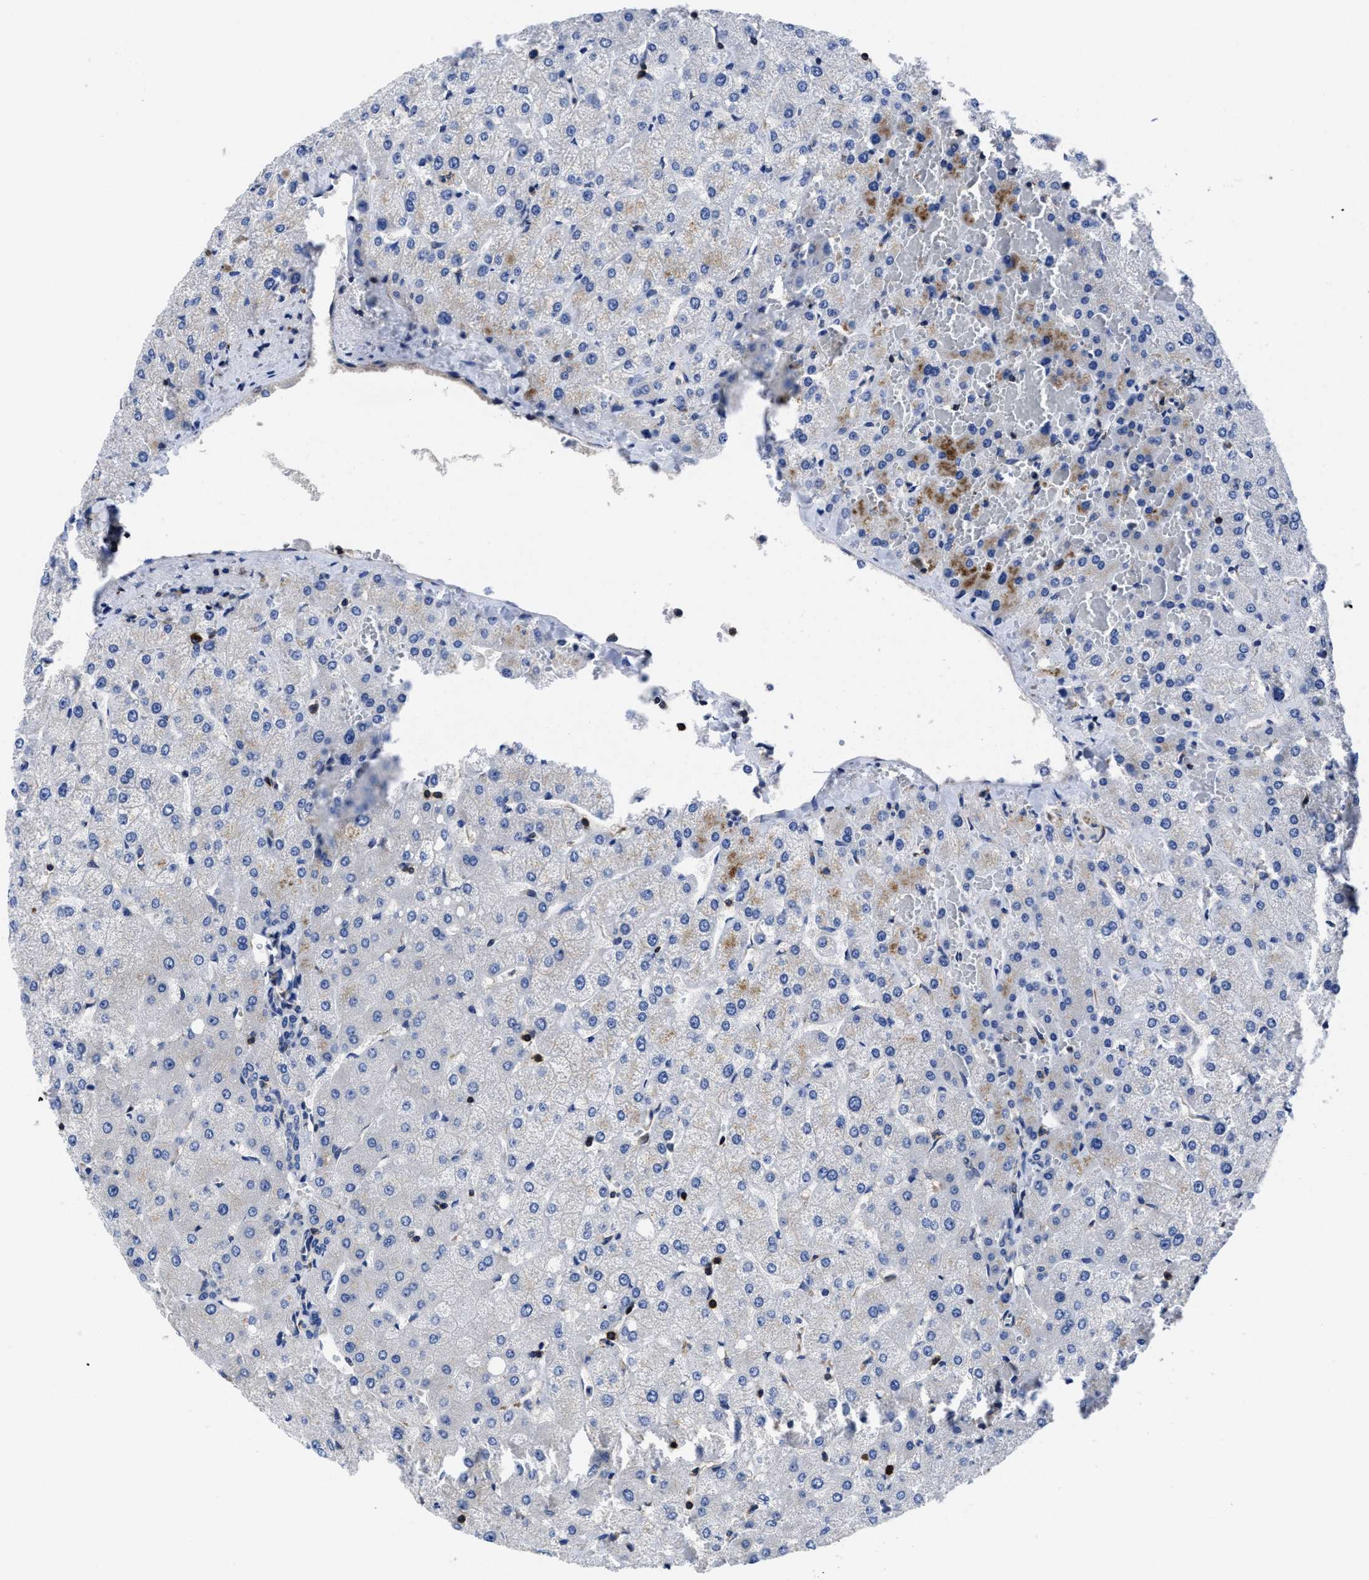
{"staining": {"intensity": "negative", "quantity": "none", "location": "none"}, "tissue": "liver", "cell_type": "Cholangiocytes", "image_type": "normal", "snomed": [{"axis": "morphology", "description": "Normal tissue, NOS"}, {"axis": "topography", "description": "Liver"}], "caption": "DAB (3,3'-diaminobenzidine) immunohistochemical staining of unremarkable human liver demonstrates no significant positivity in cholangiocytes.", "gene": "YARS1", "patient": {"sex": "female", "age": 54}}